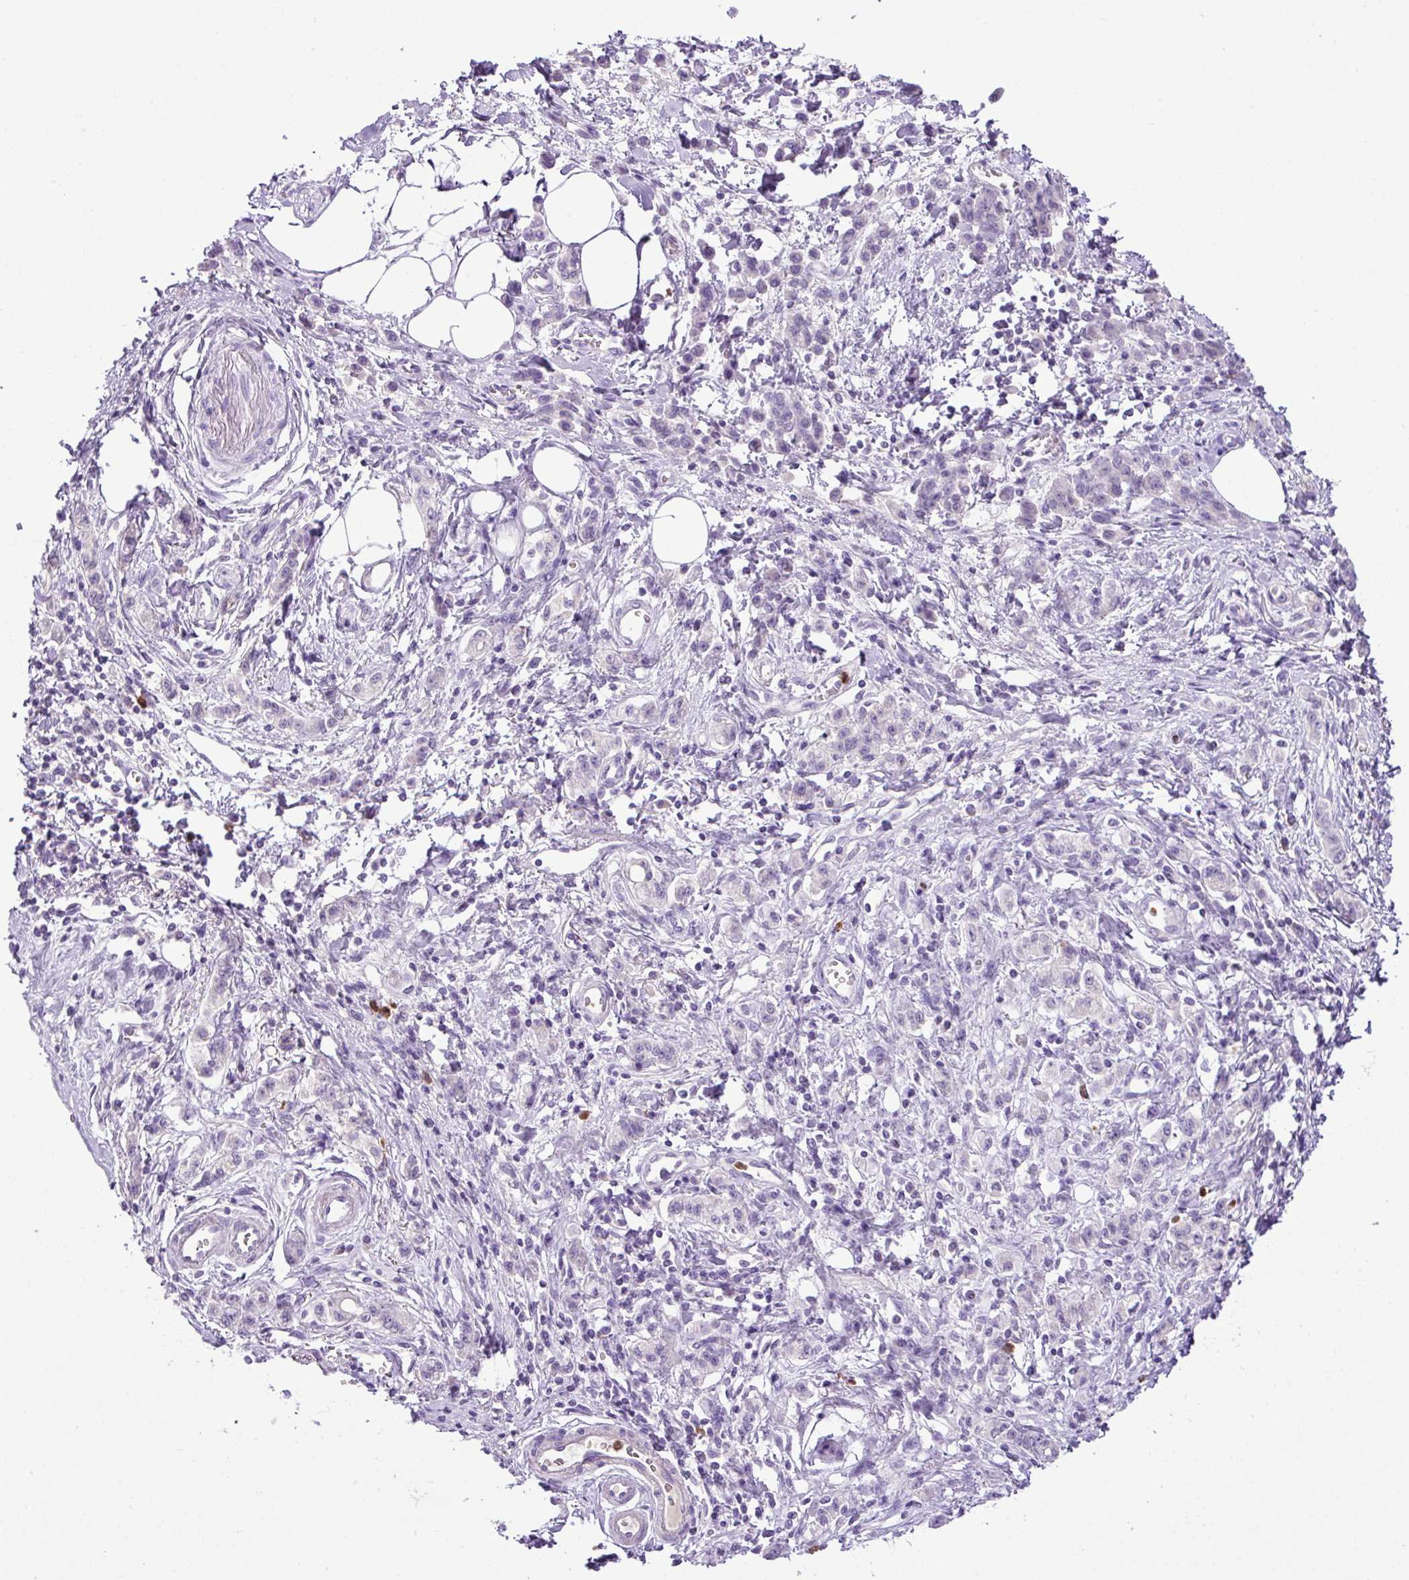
{"staining": {"intensity": "negative", "quantity": "none", "location": "none"}, "tissue": "stomach cancer", "cell_type": "Tumor cells", "image_type": "cancer", "snomed": [{"axis": "morphology", "description": "Adenocarcinoma, NOS"}, {"axis": "topography", "description": "Stomach"}], "caption": "The micrograph reveals no significant positivity in tumor cells of stomach adenocarcinoma.", "gene": "HTR3E", "patient": {"sex": "male", "age": 77}}